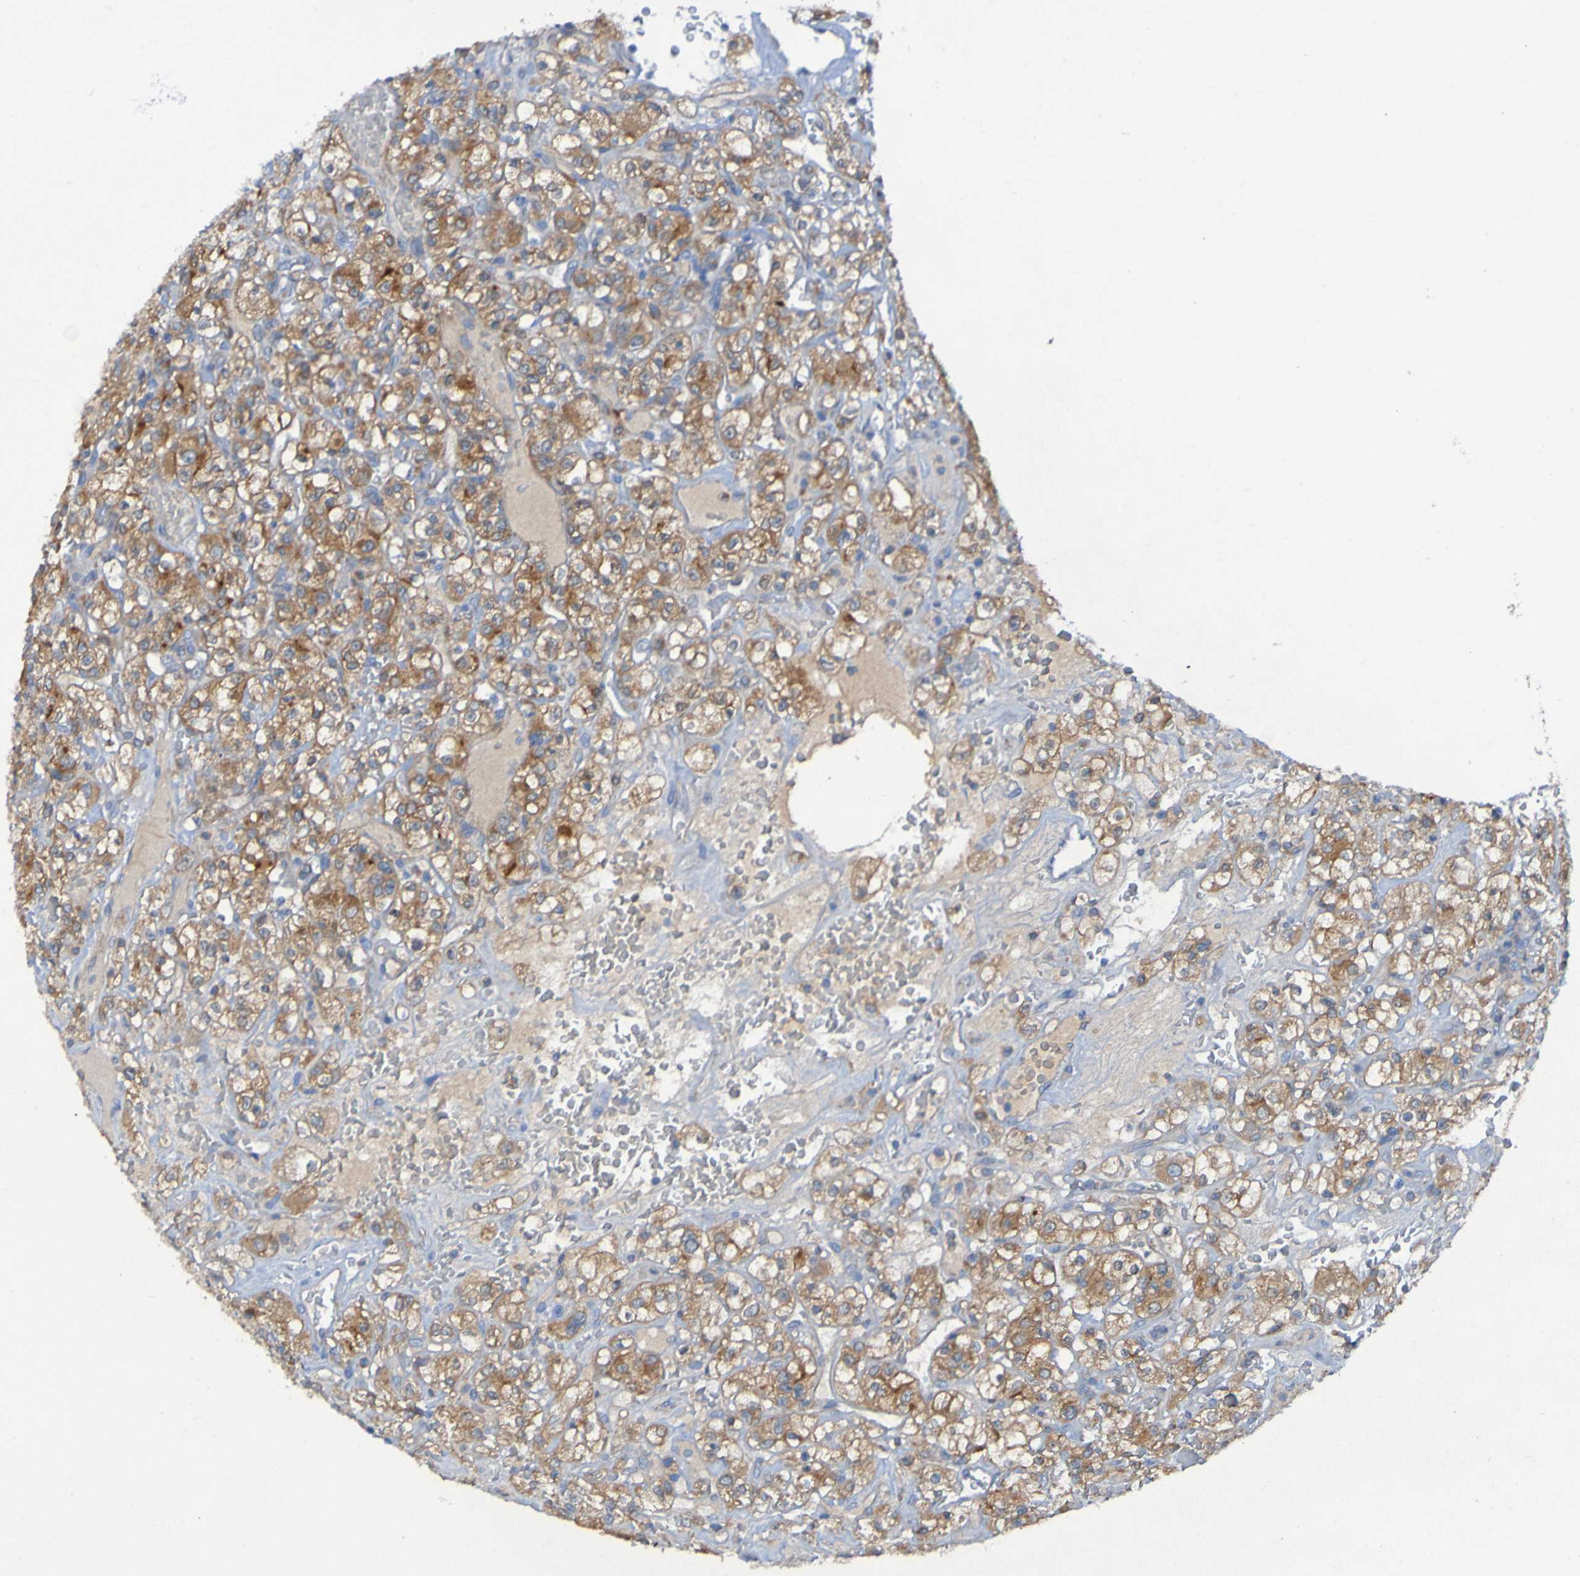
{"staining": {"intensity": "moderate", "quantity": ">75%", "location": "cytoplasmic/membranous"}, "tissue": "renal cancer", "cell_type": "Tumor cells", "image_type": "cancer", "snomed": [{"axis": "morphology", "description": "Normal tissue, NOS"}, {"axis": "morphology", "description": "Adenocarcinoma, NOS"}, {"axis": "topography", "description": "Kidney"}], "caption": "An immunohistochemistry (IHC) micrograph of tumor tissue is shown. Protein staining in brown highlights moderate cytoplasmic/membranous positivity in adenocarcinoma (renal) within tumor cells.", "gene": "ARHGEF16", "patient": {"sex": "female", "age": 72}}